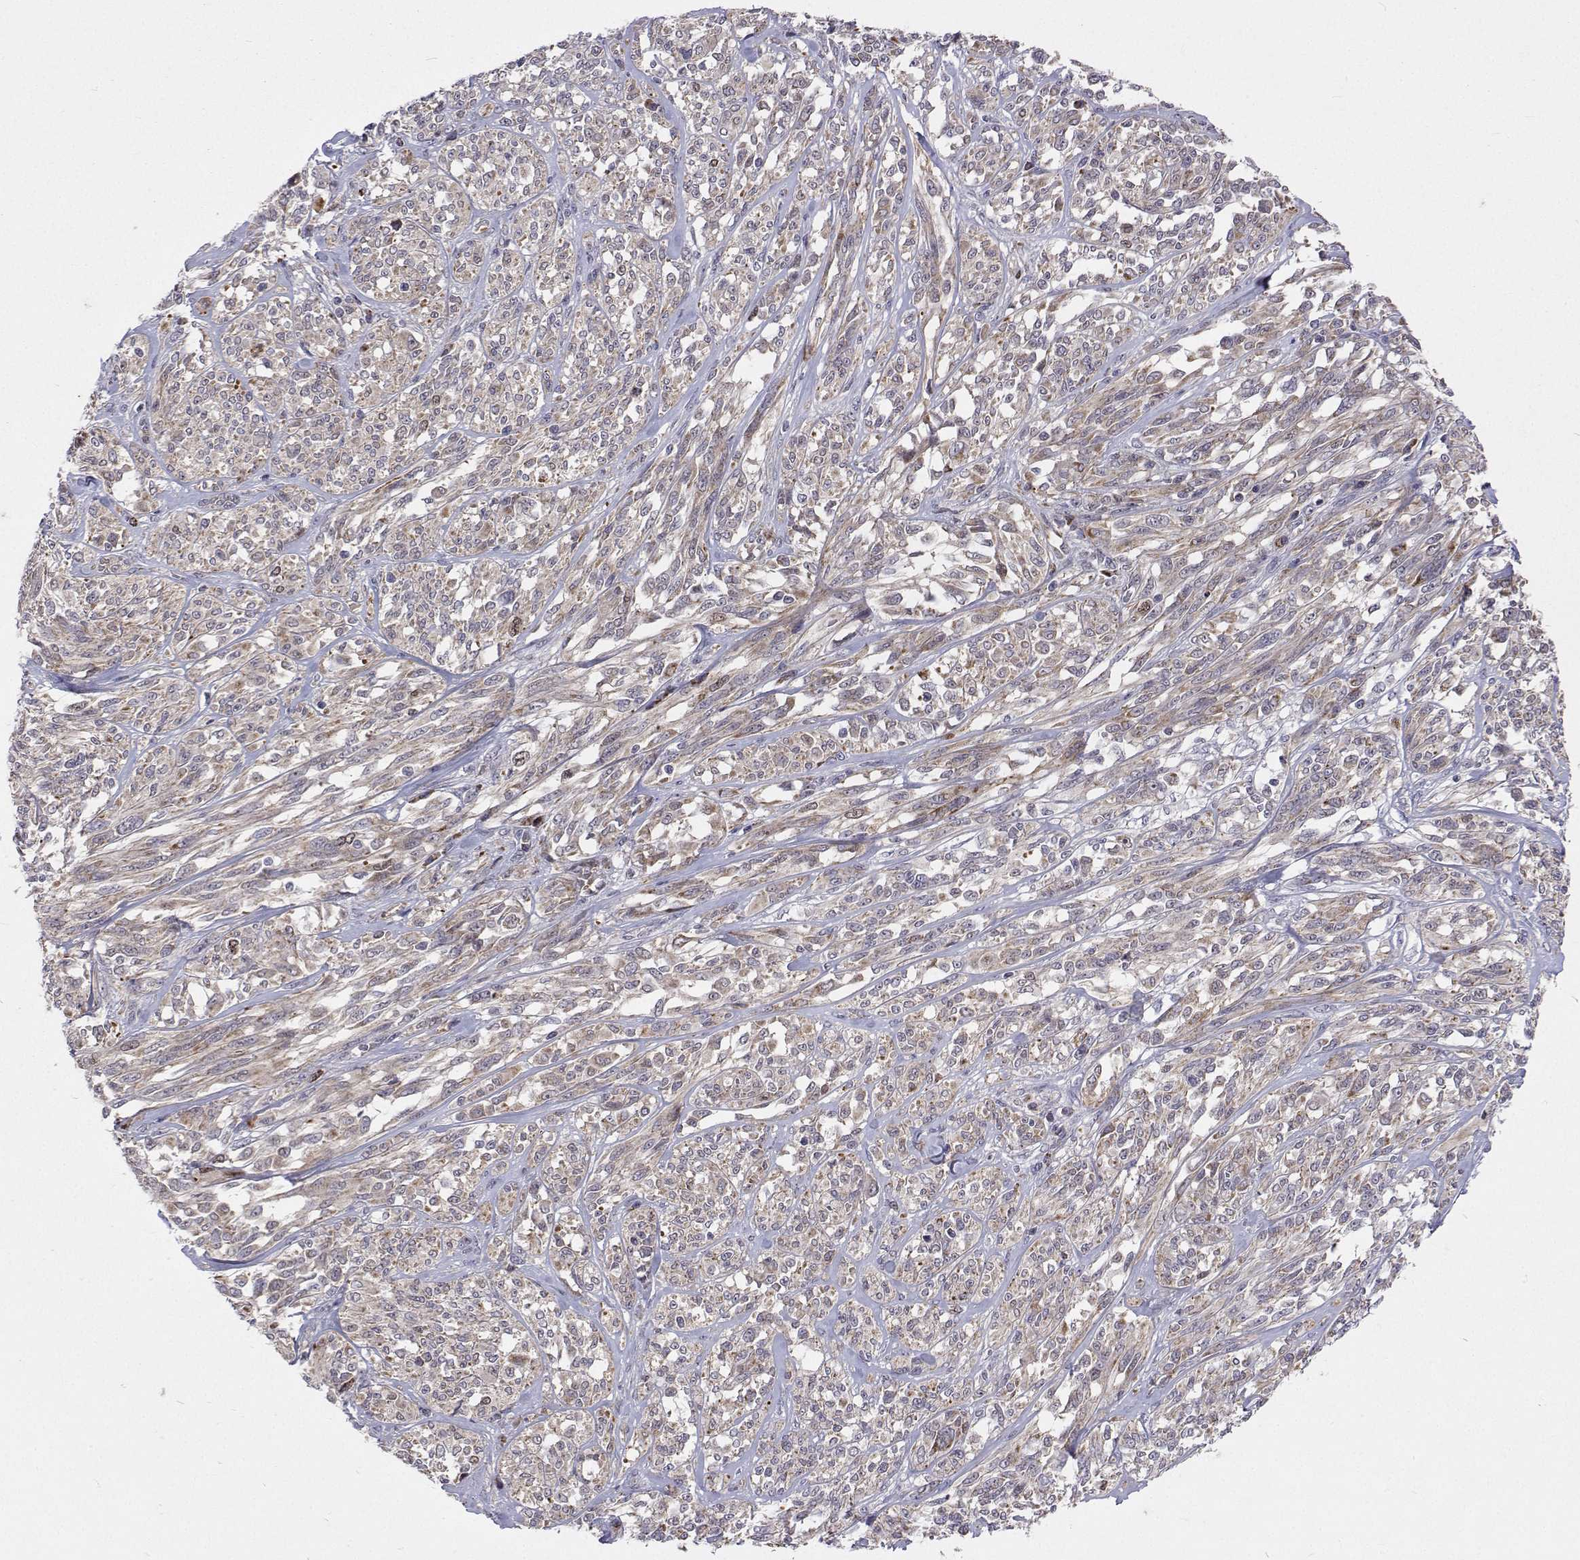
{"staining": {"intensity": "weak", "quantity": ">75%", "location": "cytoplasmic/membranous"}, "tissue": "melanoma", "cell_type": "Tumor cells", "image_type": "cancer", "snomed": [{"axis": "morphology", "description": "Malignant melanoma, NOS"}, {"axis": "topography", "description": "Skin"}], "caption": "Protein positivity by immunohistochemistry (IHC) demonstrates weak cytoplasmic/membranous staining in about >75% of tumor cells in malignant melanoma. The protein is shown in brown color, while the nuclei are stained blue.", "gene": "DHTKD1", "patient": {"sex": "female", "age": 91}}